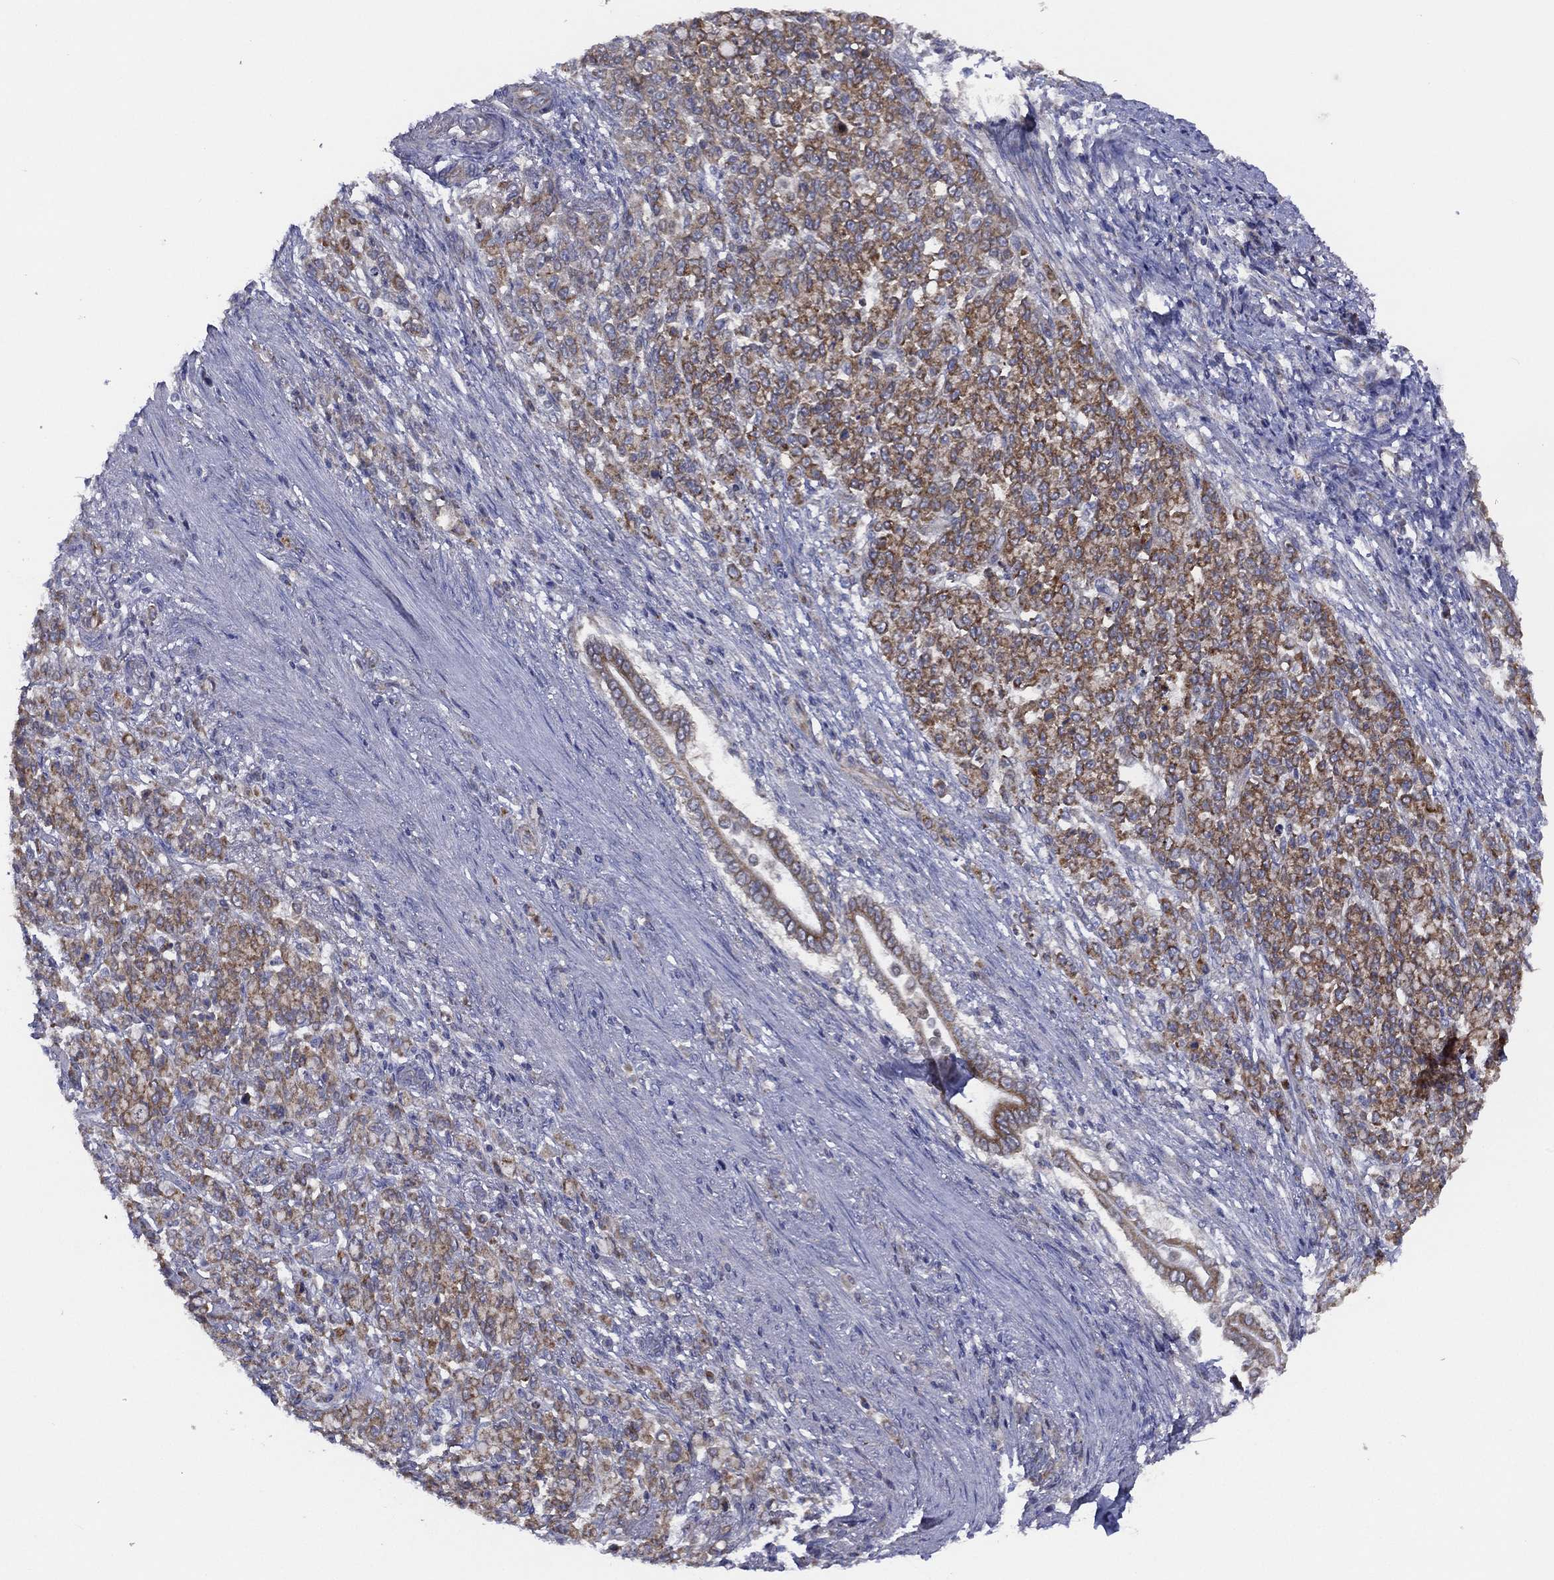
{"staining": {"intensity": "moderate", "quantity": ">75%", "location": "cytoplasmic/membranous"}, "tissue": "stomach cancer", "cell_type": "Tumor cells", "image_type": "cancer", "snomed": [{"axis": "morphology", "description": "Normal tissue, NOS"}, {"axis": "morphology", "description": "Adenocarcinoma, NOS"}, {"axis": "topography", "description": "Stomach"}], "caption": "Protein positivity by immunohistochemistry (IHC) displays moderate cytoplasmic/membranous positivity in about >75% of tumor cells in adenocarcinoma (stomach). The protein is stained brown, and the nuclei are stained in blue (DAB IHC with brightfield microscopy, high magnification).", "gene": "ZNF223", "patient": {"sex": "female", "age": 79}}